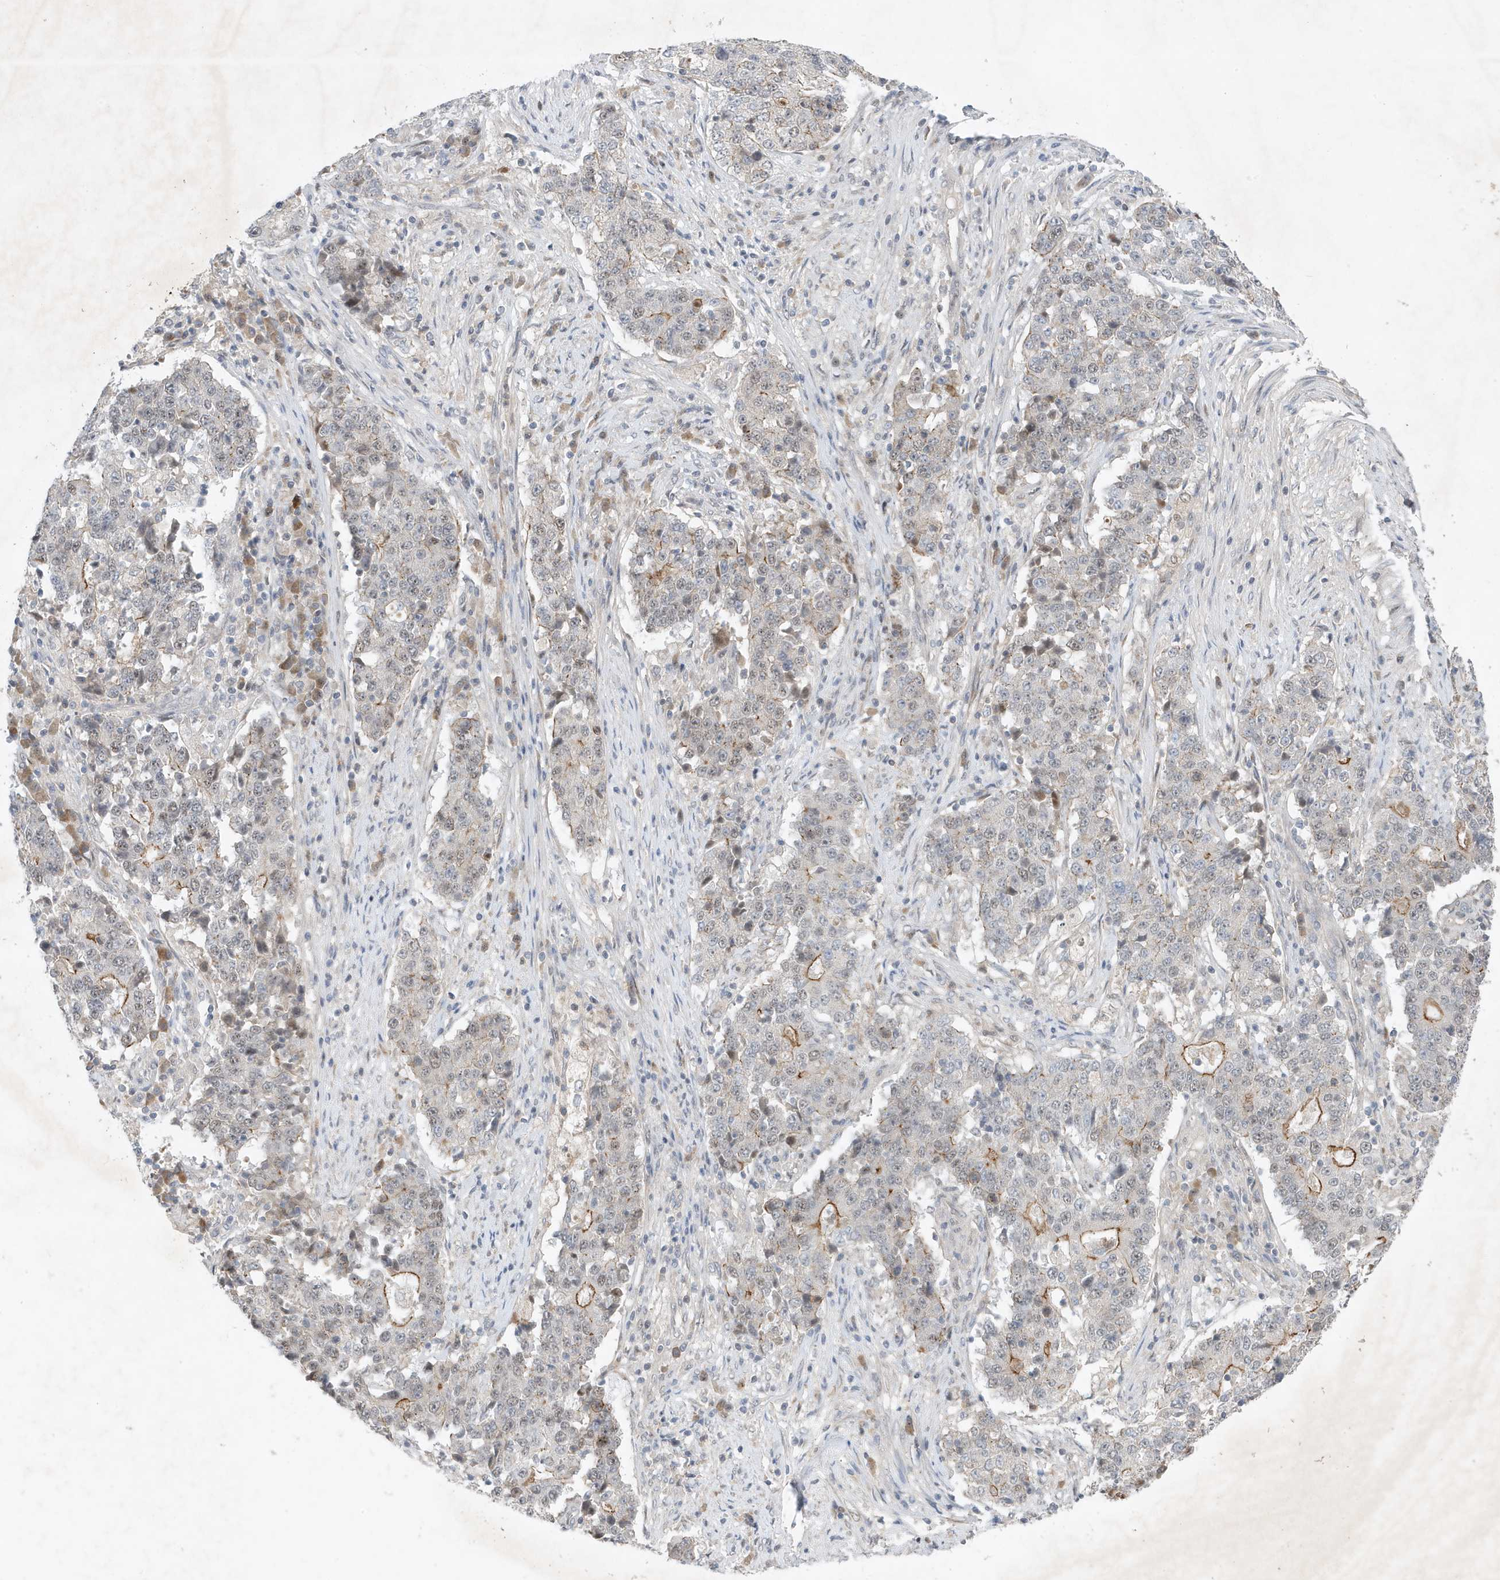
{"staining": {"intensity": "moderate", "quantity": "<25%", "location": "cytoplasmic/membranous"}, "tissue": "stomach cancer", "cell_type": "Tumor cells", "image_type": "cancer", "snomed": [{"axis": "morphology", "description": "Adenocarcinoma, NOS"}, {"axis": "topography", "description": "Stomach"}], "caption": "Immunohistochemical staining of human stomach cancer reveals moderate cytoplasmic/membranous protein staining in approximately <25% of tumor cells.", "gene": "MAST3", "patient": {"sex": "male", "age": 59}}